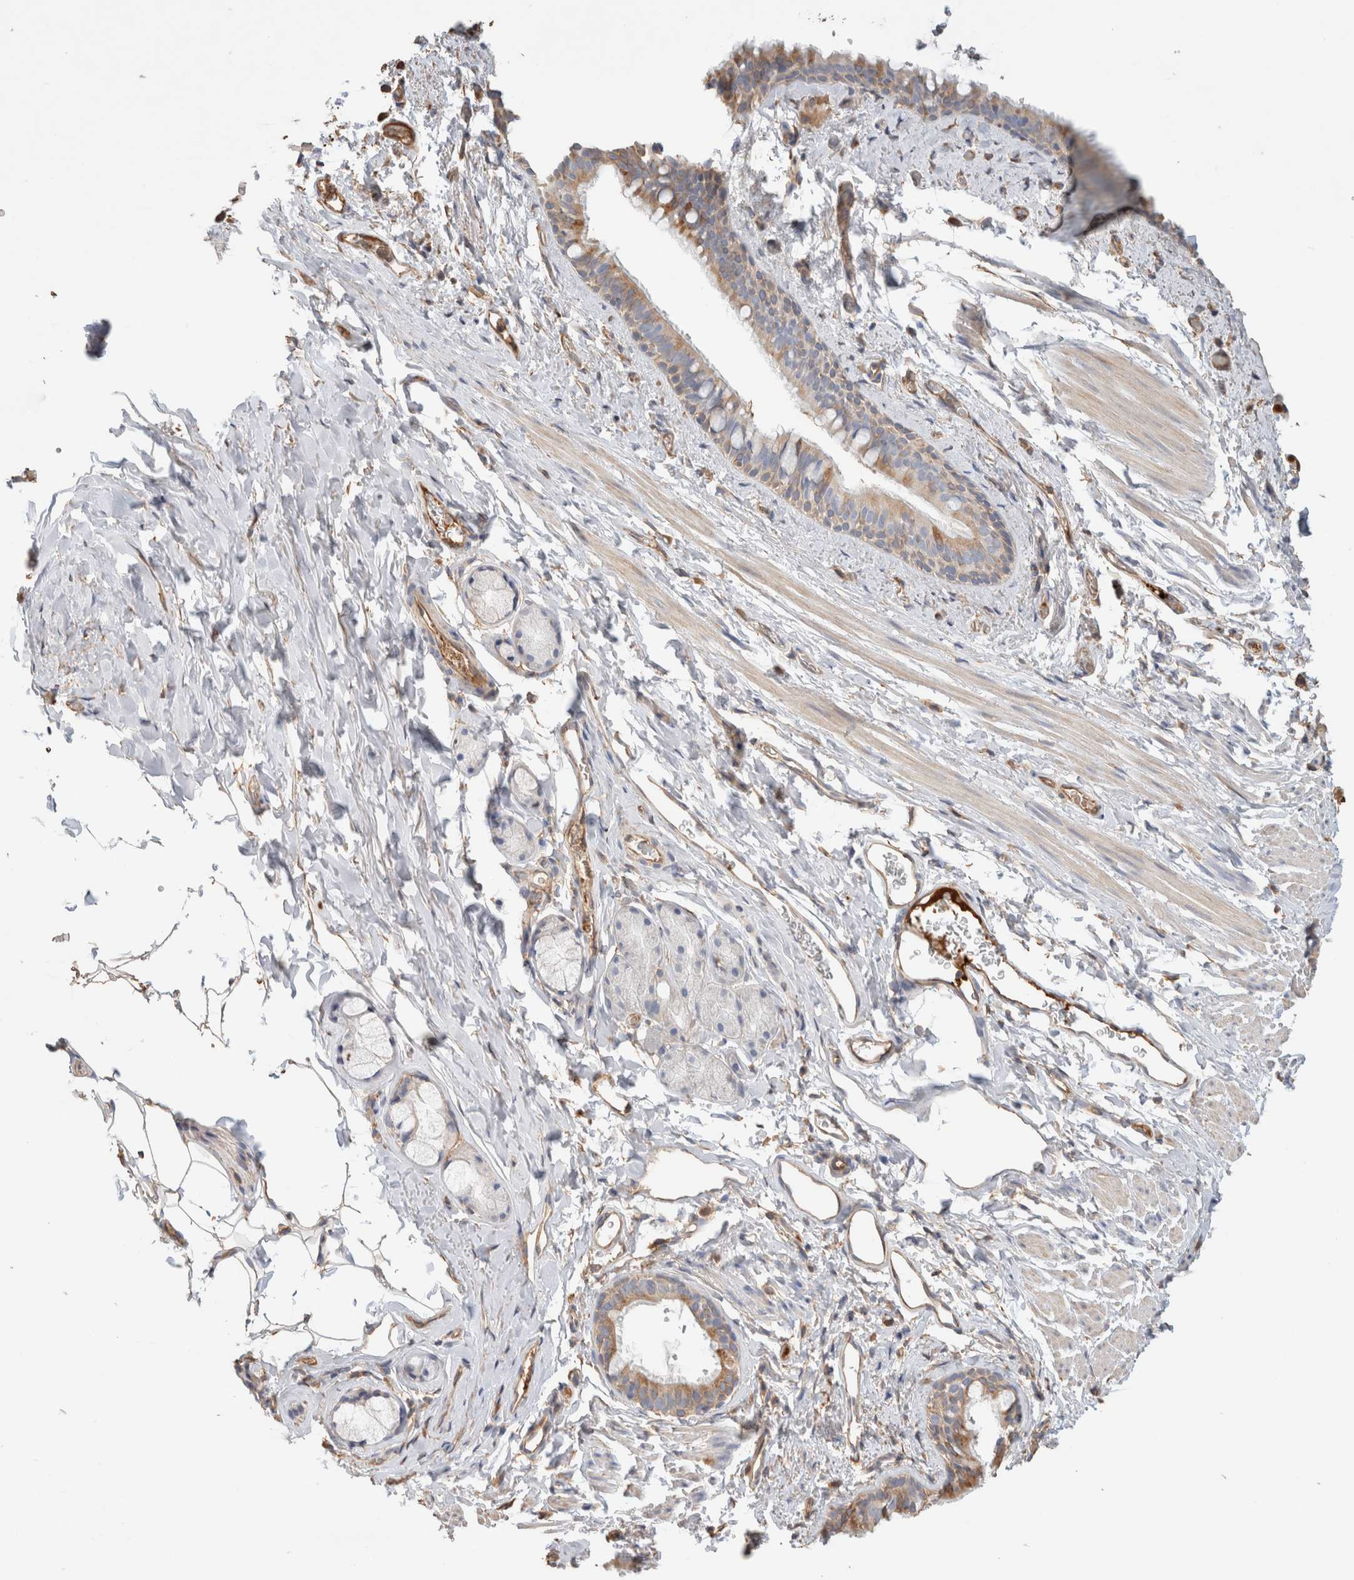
{"staining": {"intensity": "moderate", "quantity": "25%-75%", "location": "cytoplasmic/membranous"}, "tissue": "bronchus", "cell_type": "Respiratory epithelial cells", "image_type": "normal", "snomed": [{"axis": "morphology", "description": "Normal tissue, NOS"}, {"axis": "topography", "description": "Cartilage tissue"}, {"axis": "topography", "description": "Bronchus"}, {"axis": "topography", "description": "Lung"}], "caption": "Bronchus stained with DAB immunohistochemistry shows medium levels of moderate cytoplasmic/membranous expression in about 25%-75% of respiratory epithelial cells. (DAB (3,3'-diaminobenzidine) IHC with brightfield microscopy, high magnification).", "gene": "PROS1", "patient": {"sex": "male", "age": 64}}